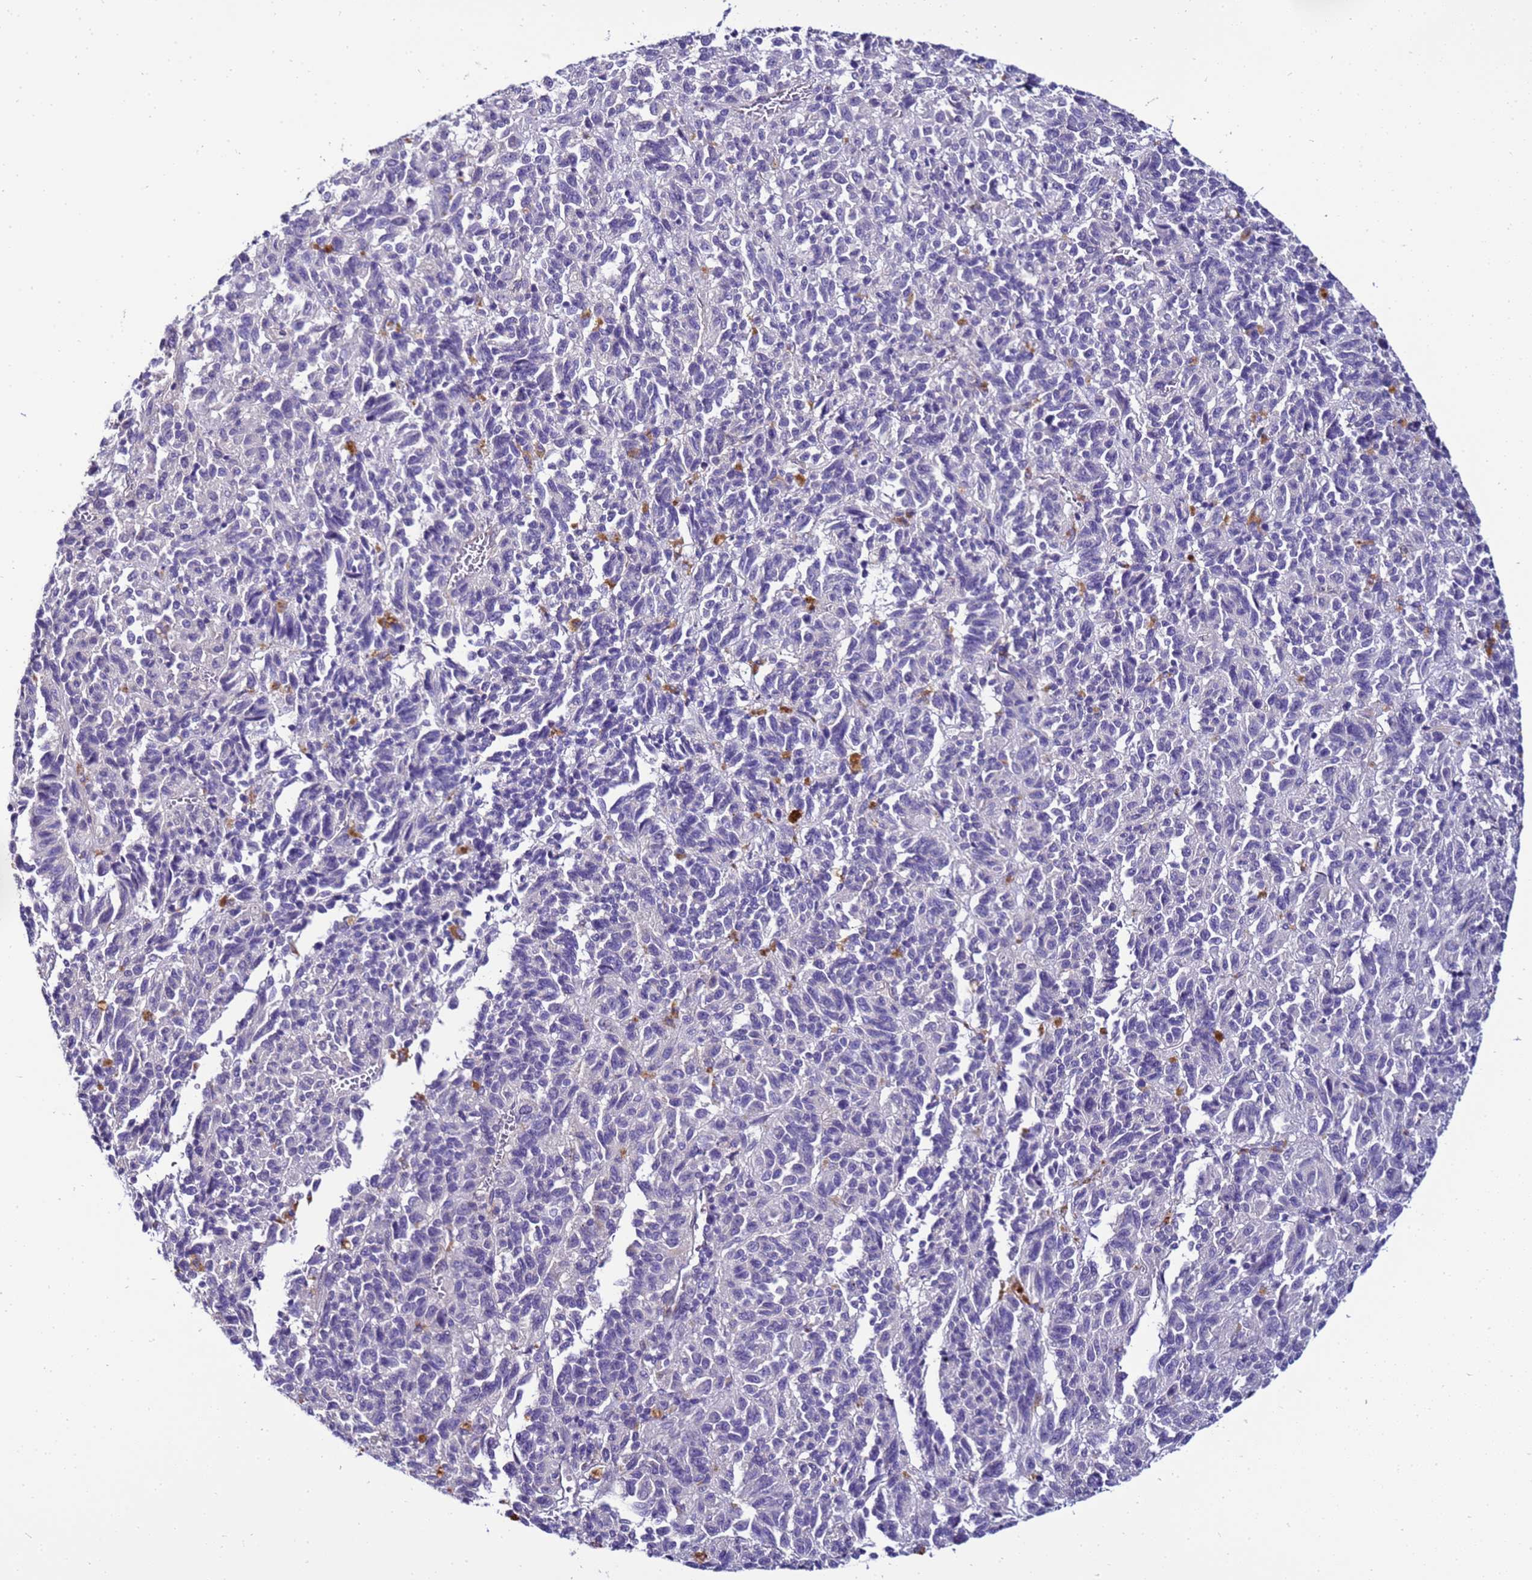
{"staining": {"intensity": "negative", "quantity": "none", "location": "none"}, "tissue": "melanoma", "cell_type": "Tumor cells", "image_type": "cancer", "snomed": [{"axis": "morphology", "description": "Malignant melanoma, Metastatic site"}, {"axis": "topography", "description": "Lung"}], "caption": "DAB (3,3'-diaminobenzidine) immunohistochemical staining of human malignant melanoma (metastatic site) displays no significant expression in tumor cells.", "gene": "FAM166B", "patient": {"sex": "male", "age": 64}}